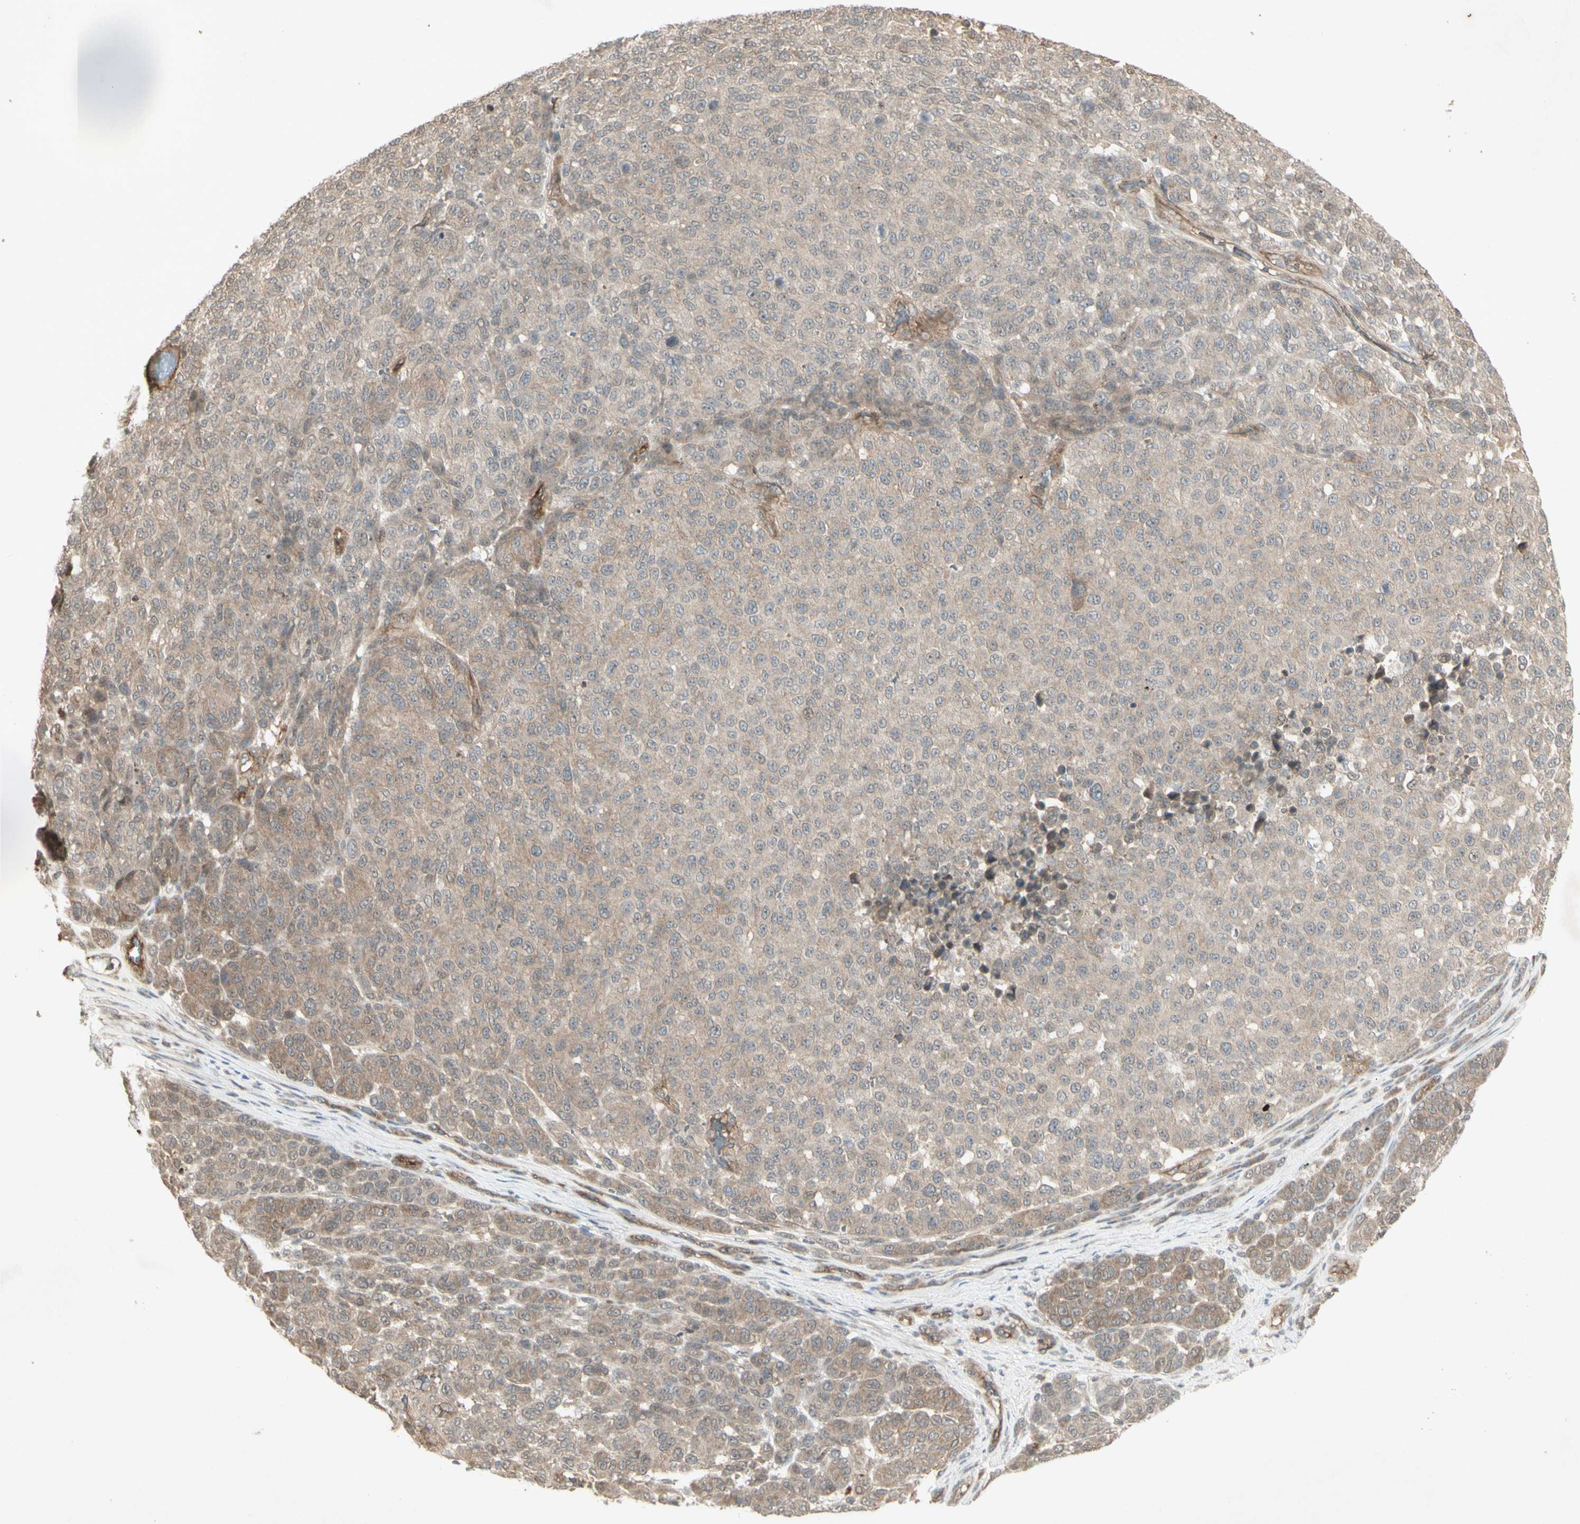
{"staining": {"intensity": "weak", "quantity": ">75%", "location": "cytoplasmic/membranous"}, "tissue": "melanoma", "cell_type": "Tumor cells", "image_type": "cancer", "snomed": [{"axis": "morphology", "description": "Malignant melanoma, NOS"}, {"axis": "topography", "description": "Skin"}], "caption": "Immunohistochemistry (IHC) micrograph of neoplastic tissue: human melanoma stained using IHC exhibits low levels of weak protein expression localized specifically in the cytoplasmic/membranous of tumor cells, appearing as a cytoplasmic/membranous brown color.", "gene": "JAG1", "patient": {"sex": "male", "age": 59}}